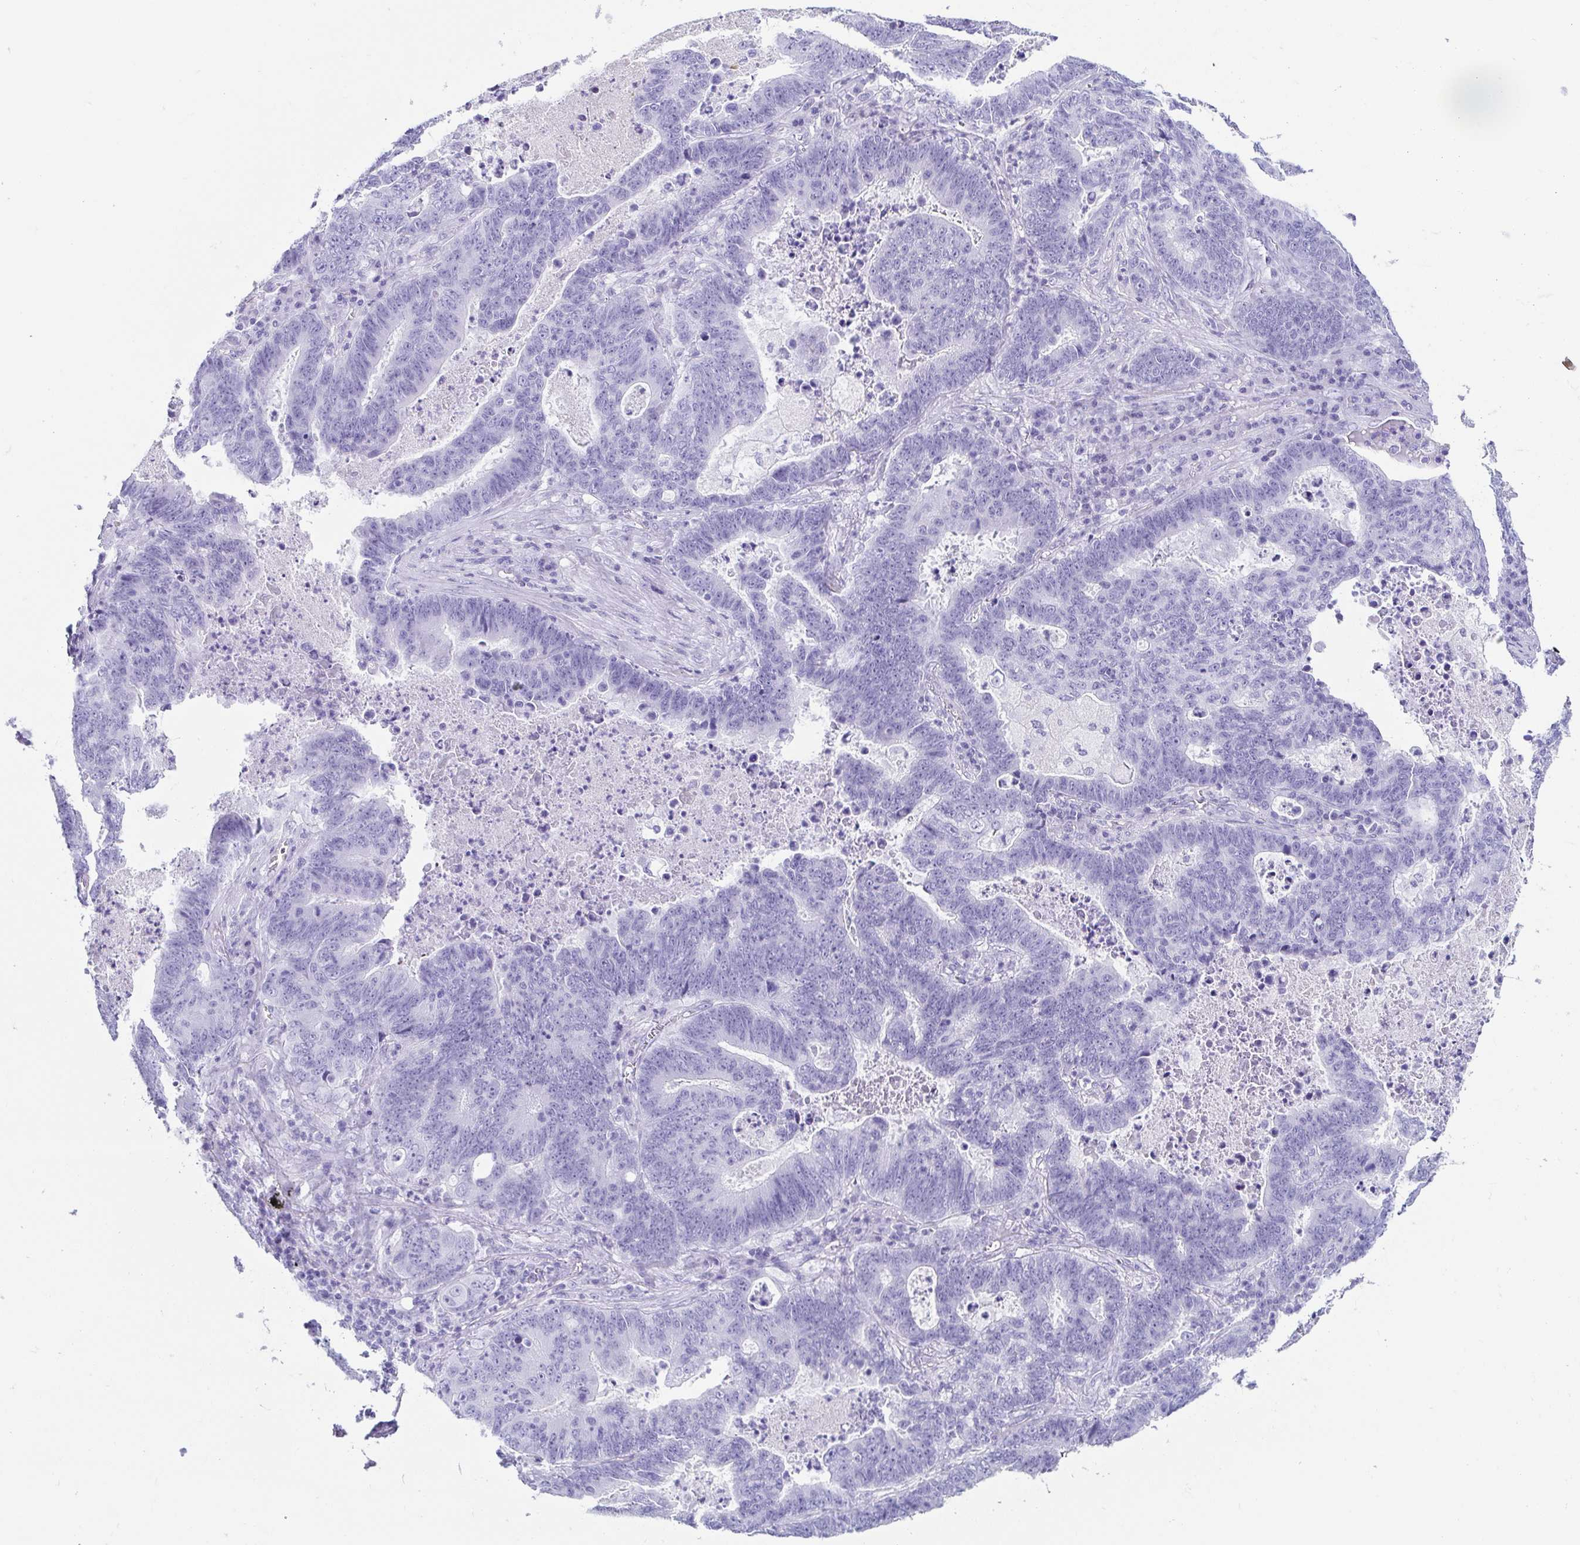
{"staining": {"intensity": "negative", "quantity": "none", "location": "none"}, "tissue": "lung cancer", "cell_type": "Tumor cells", "image_type": "cancer", "snomed": [{"axis": "morphology", "description": "Aneuploidy"}, {"axis": "morphology", "description": "Adenocarcinoma, NOS"}, {"axis": "morphology", "description": "Adenocarcinoma primary or metastatic"}, {"axis": "topography", "description": "Lung"}], "caption": "An immunohistochemistry (IHC) photomicrograph of lung adenocarcinoma is shown. There is no staining in tumor cells of lung adenocarcinoma.", "gene": "CD164L2", "patient": {"sex": "female", "age": 75}}